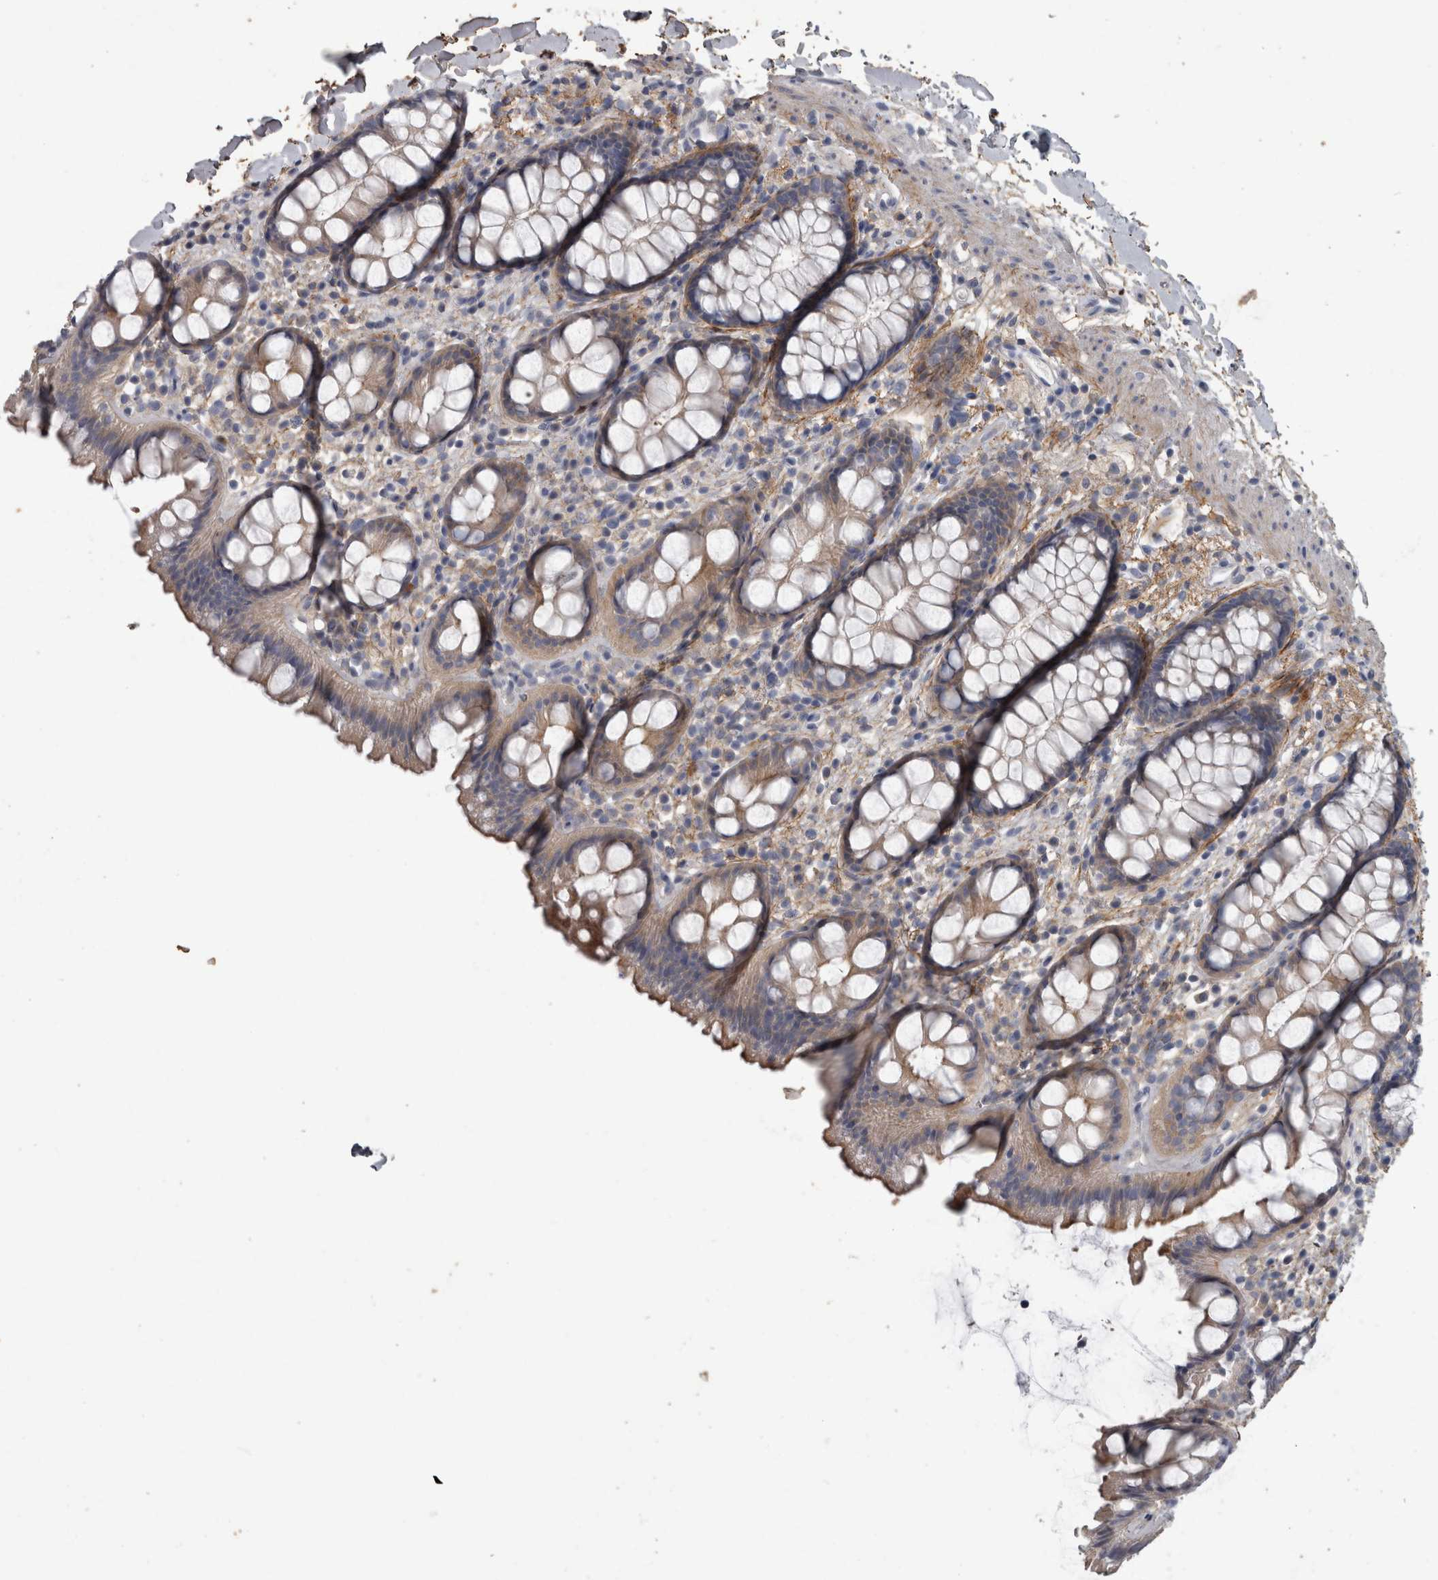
{"staining": {"intensity": "moderate", "quantity": "<25%", "location": "cytoplasmic/membranous"}, "tissue": "rectum", "cell_type": "Glandular cells", "image_type": "normal", "snomed": [{"axis": "morphology", "description": "Normal tissue, NOS"}, {"axis": "topography", "description": "Rectum"}], "caption": "The immunohistochemical stain shows moderate cytoplasmic/membranous staining in glandular cells of normal rectum.", "gene": "EFEMP2", "patient": {"sex": "female", "age": 65}}